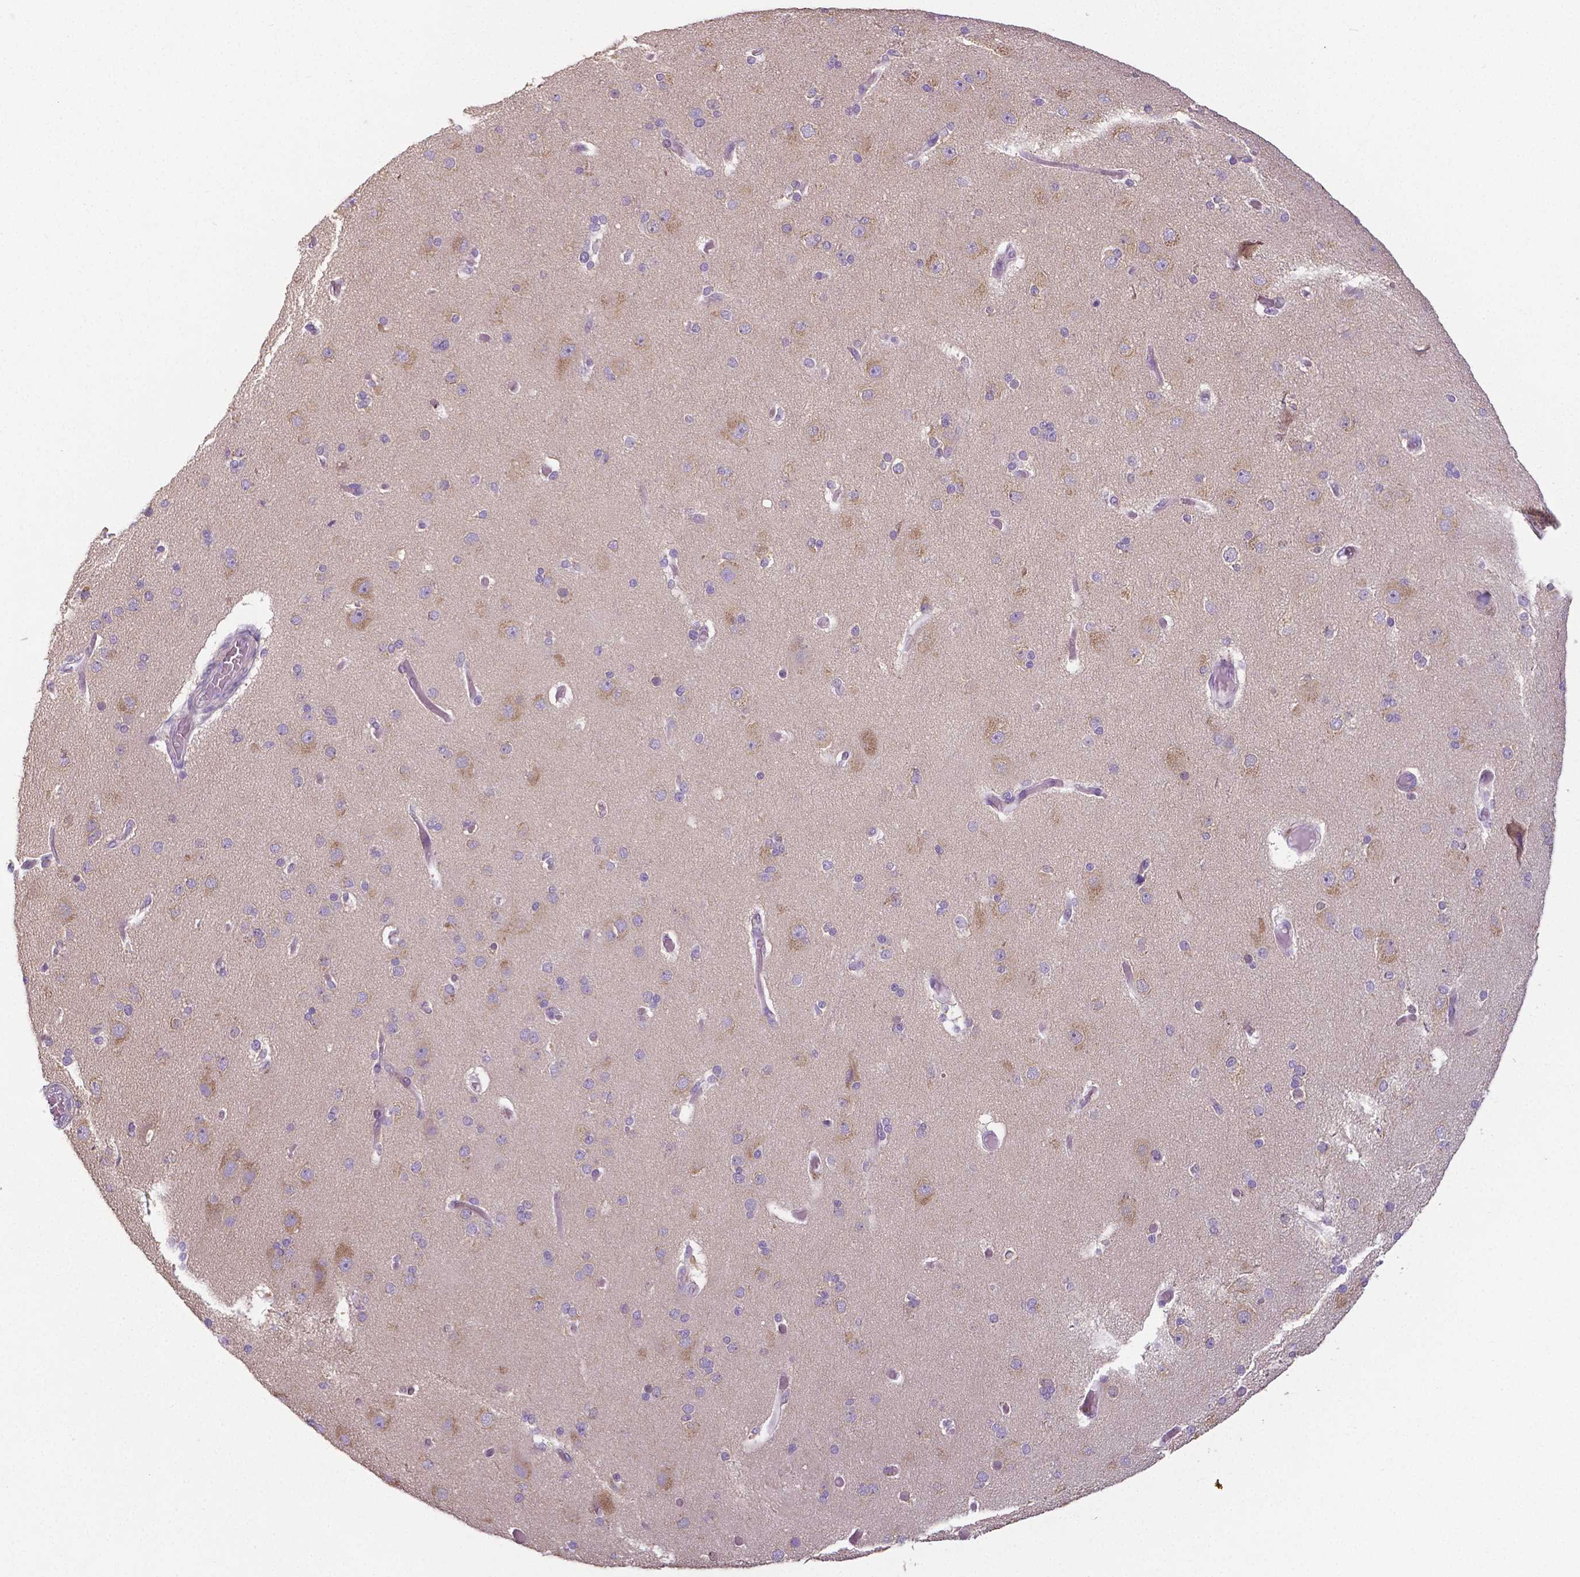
{"staining": {"intensity": "negative", "quantity": "none", "location": "none"}, "tissue": "cerebral cortex", "cell_type": "Endothelial cells", "image_type": "normal", "snomed": [{"axis": "morphology", "description": "Normal tissue, NOS"}, {"axis": "morphology", "description": "Glioma, malignant, High grade"}, {"axis": "topography", "description": "Cerebral cortex"}], "caption": "This is an IHC micrograph of normal cerebral cortex. There is no staining in endothelial cells.", "gene": "CRMP1", "patient": {"sex": "male", "age": 71}}